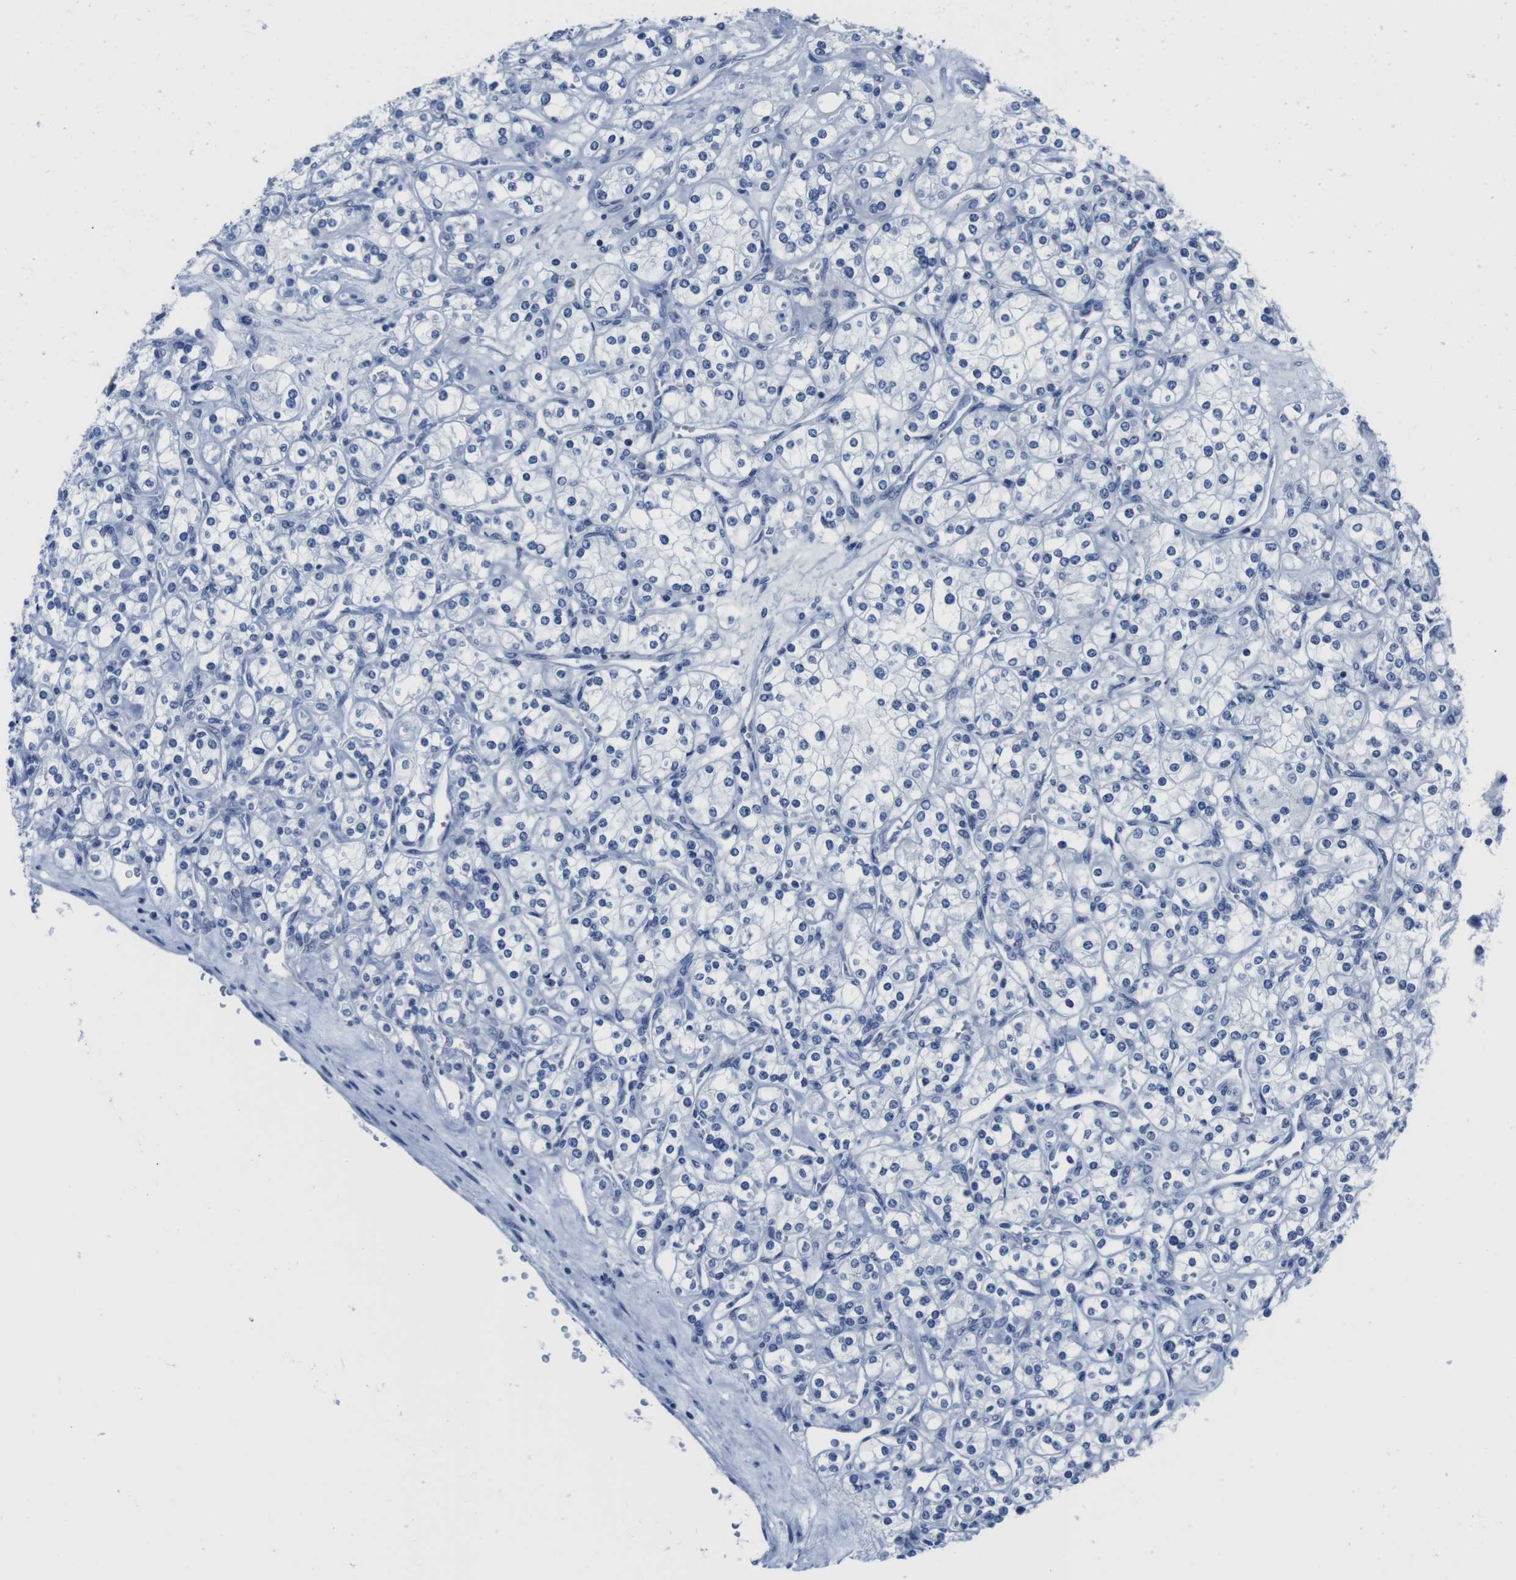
{"staining": {"intensity": "negative", "quantity": "none", "location": "none"}, "tissue": "renal cancer", "cell_type": "Tumor cells", "image_type": "cancer", "snomed": [{"axis": "morphology", "description": "Adenocarcinoma, NOS"}, {"axis": "topography", "description": "Kidney"}], "caption": "An IHC histopathology image of renal cancer (adenocarcinoma) is shown. There is no staining in tumor cells of renal cancer (adenocarcinoma). Nuclei are stained in blue.", "gene": "EIF4A1", "patient": {"sex": "male", "age": 77}}